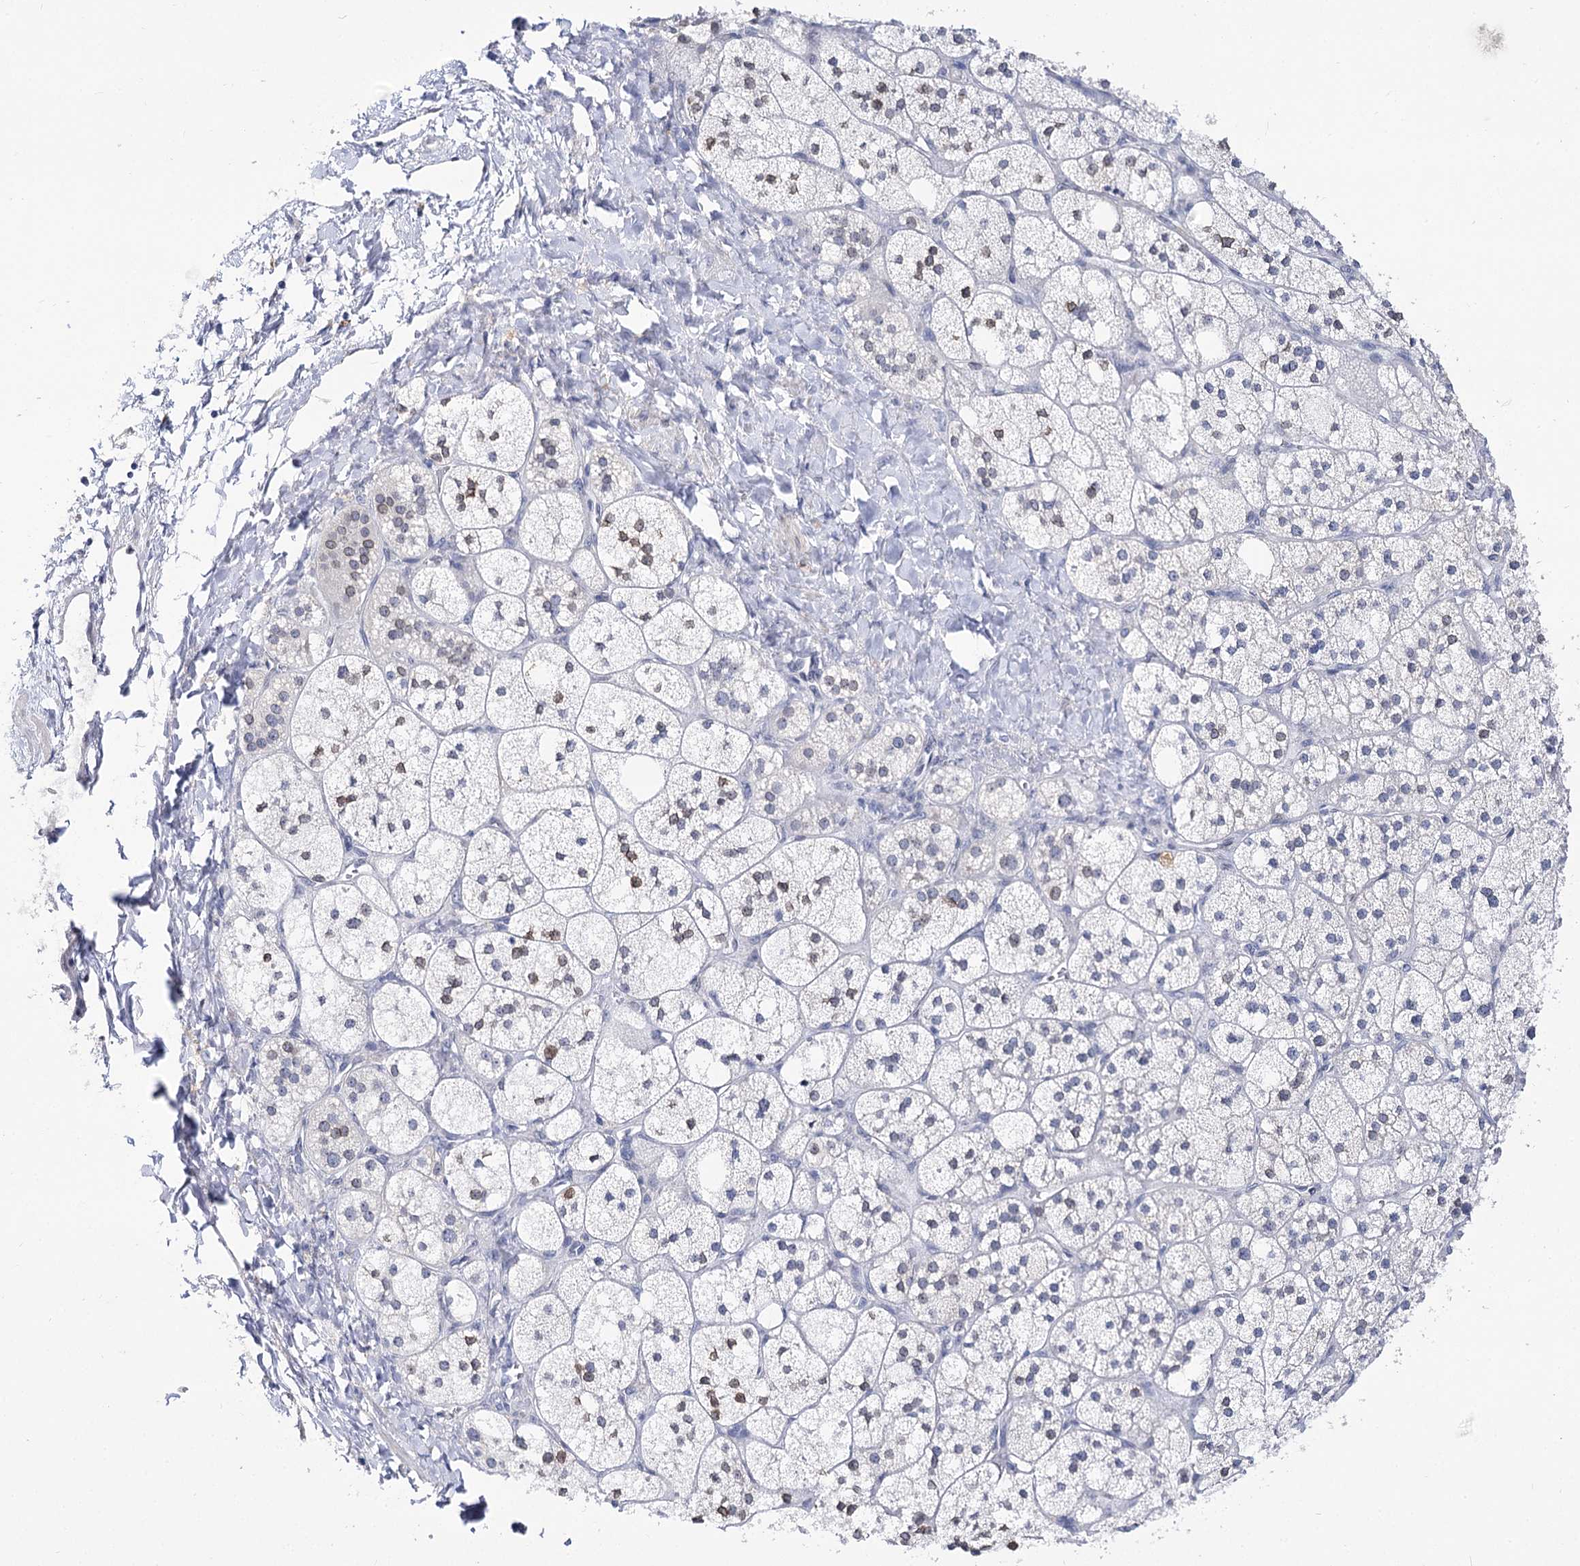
{"staining": {"intensity": "weak", "quantity": "<25%", "location": "cytoplasmic/membranous,nuclear"}, "tissue": "adrenal gland", "cell_type": "Glandular cells", "image_type": "normal", "snomed": [{"axis": "morphology", "description": "Normal tissue, NOS"}, {"axis": "topography", "description": "Adrenal gland"}], "caption": "Immunohistochemistry of normal adrenal gland reveals no positivity in glandular cells. The staining was performed using DAB to visualize the protein expression in brown, while the nuclei were stained in blue with hematoxylin (Magnification: 20x).", "gene": "TMEM201", "patient": {"sex": "male", "age": 61}}